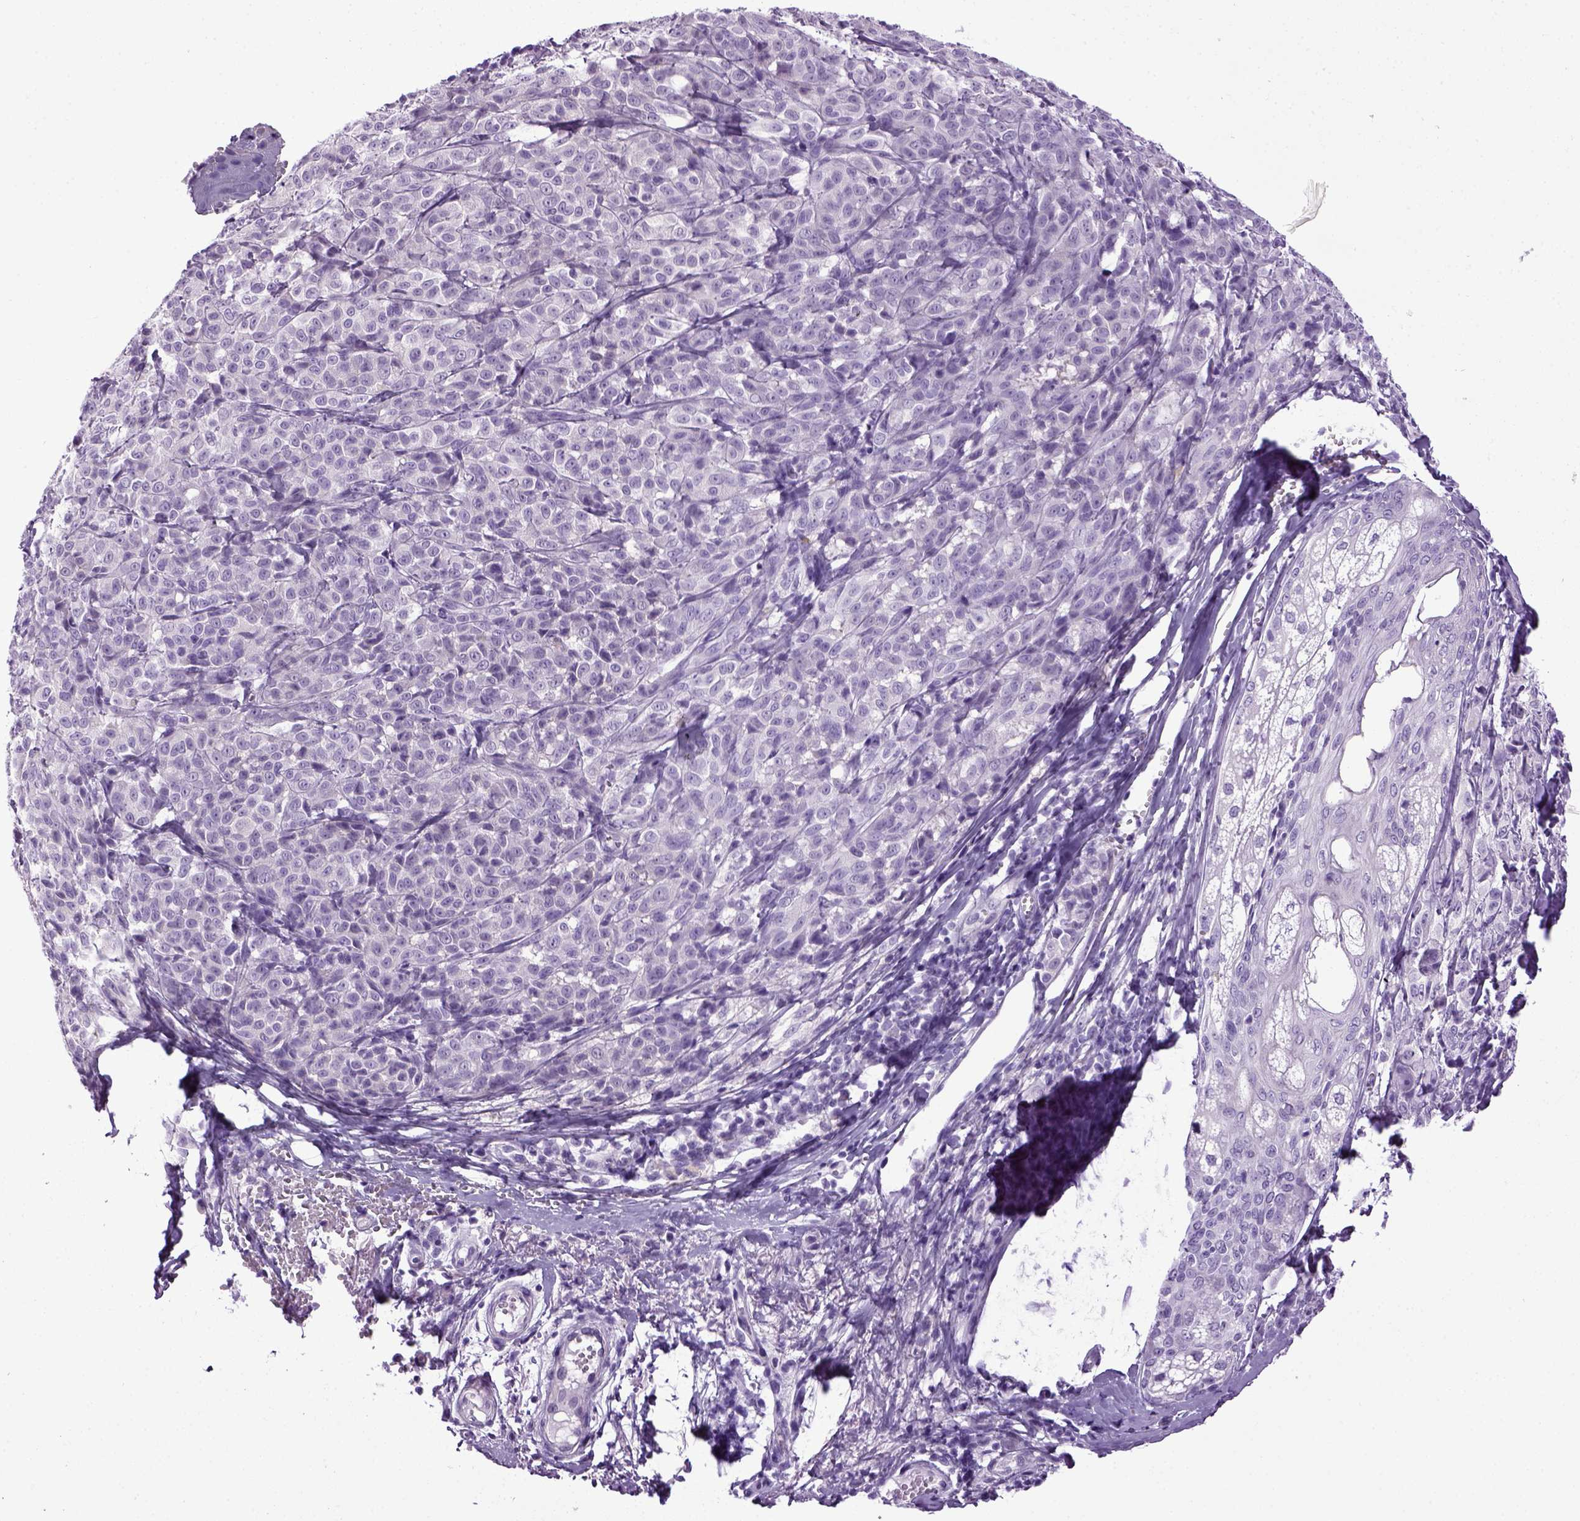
{"staining": {"intensity": "negative", "quantity": "none", "location": "none"}, "tissue": "melanoma", "cell_type": "Tumor cells", "image_type": "cancer", "snomed": [{"axis": "morphology", "description": "Malignant melanoma, NOS"}, {"axis": "topography", "description": "Skin"}], "caption": "Human melanoma stained for a protein using immunohistochemistry (IHC) shows no positivity in tumor cells.", "gene": "HMCN2", "patient": {"sex": "male", "age": 89}}